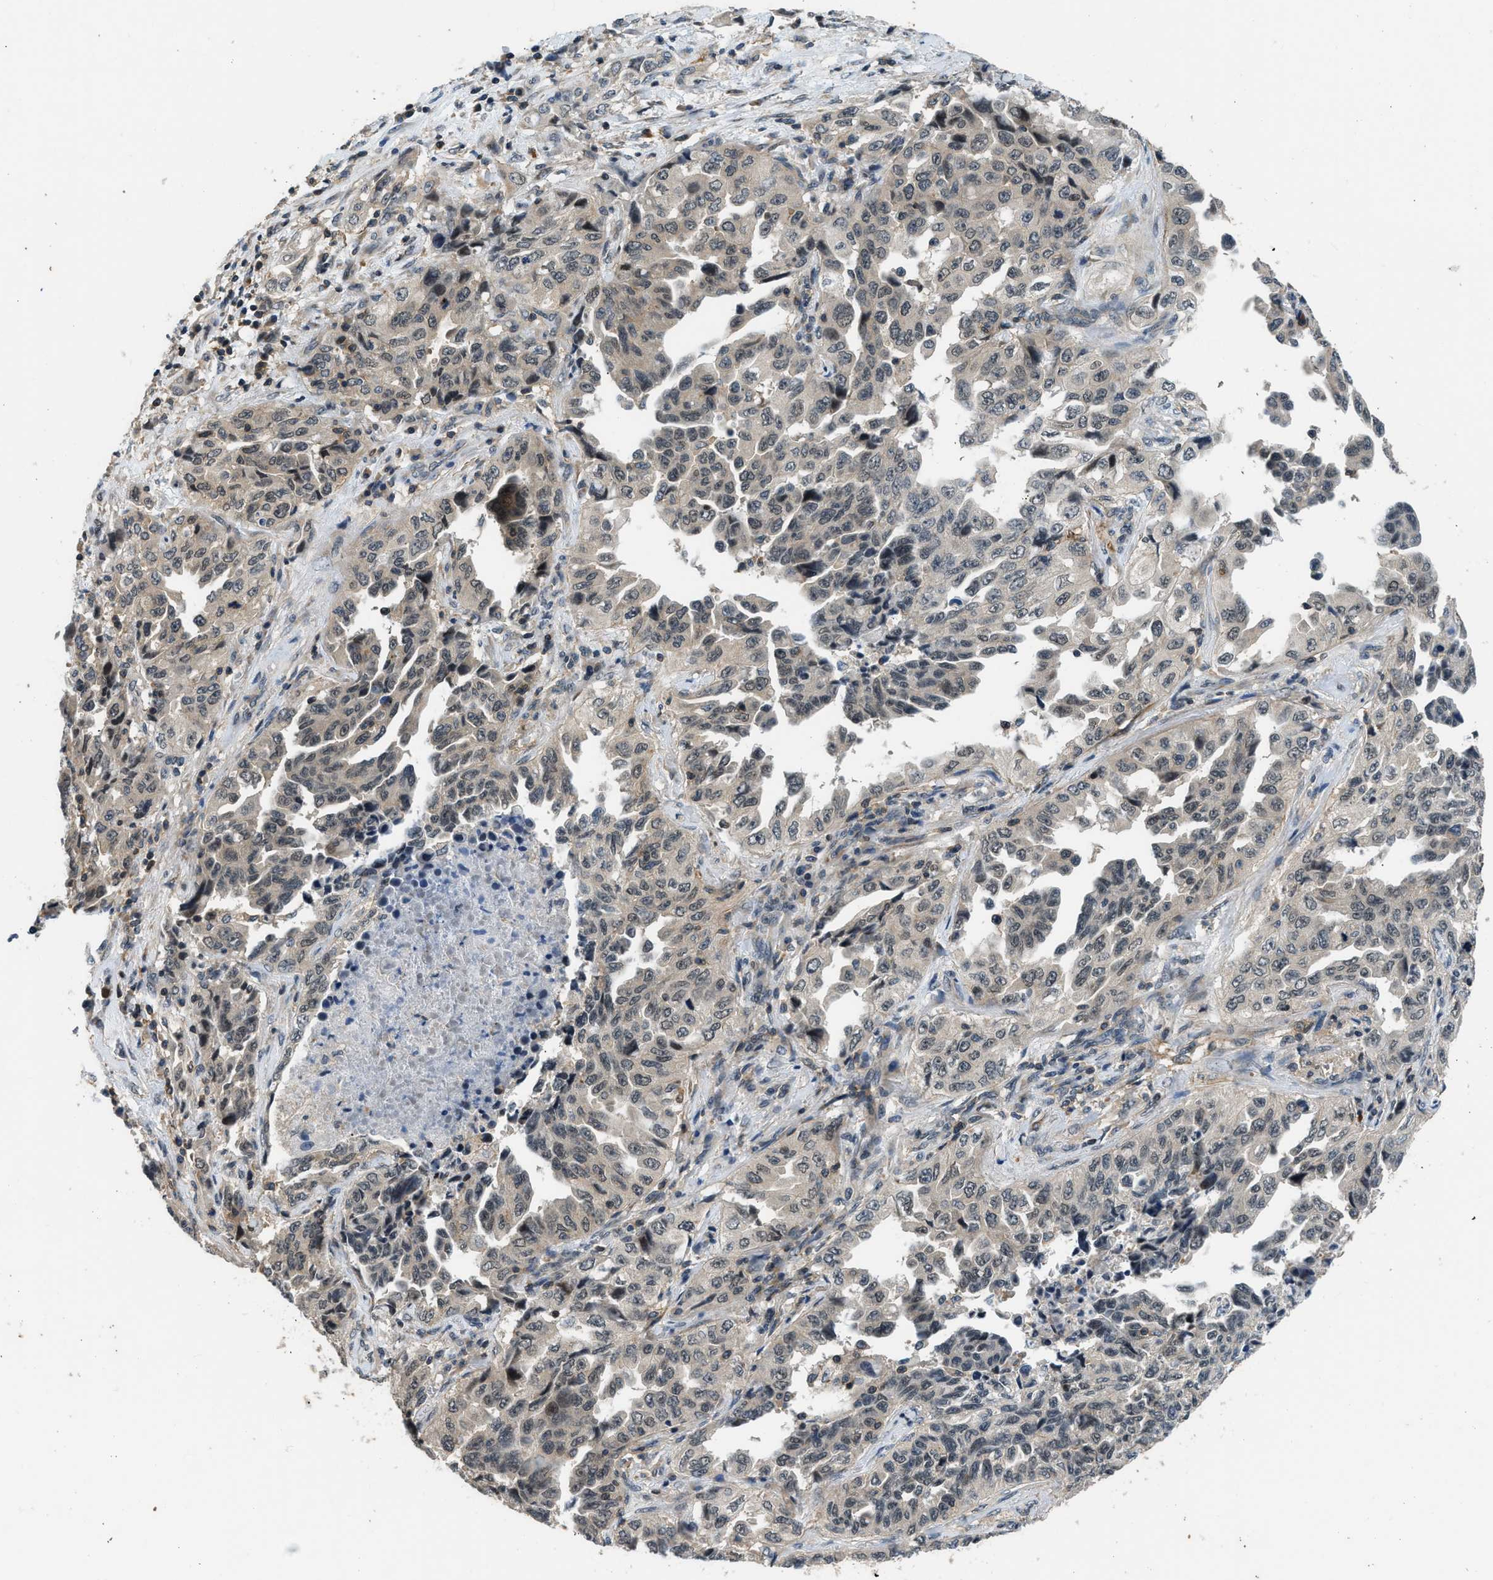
{"staining": {"intensity": "weak", "quantity": ">75%", "location": "cytoplasmic/membranous"}, "tissue": "lung cancer", "cell_type": "Tumor cells", "image_type": "cancer", "snomed": [{"axis": "morphology", "description": "Adenocarcinoma, NOS"}, {"axis": "topography", "description": "Lung"}], "caption": "Protein expression analysis of human lung adenocarcinoma reveals weak cytoplasmic/membranous expression in approximately >75% of tumor cells. The staining is performed using DAB brown chromogen to label protein expression. The nuclei are counter-stained blue using hematoxylin.", "gene": "MTMR1", "patient": {"sex": "female", "age": 51}}